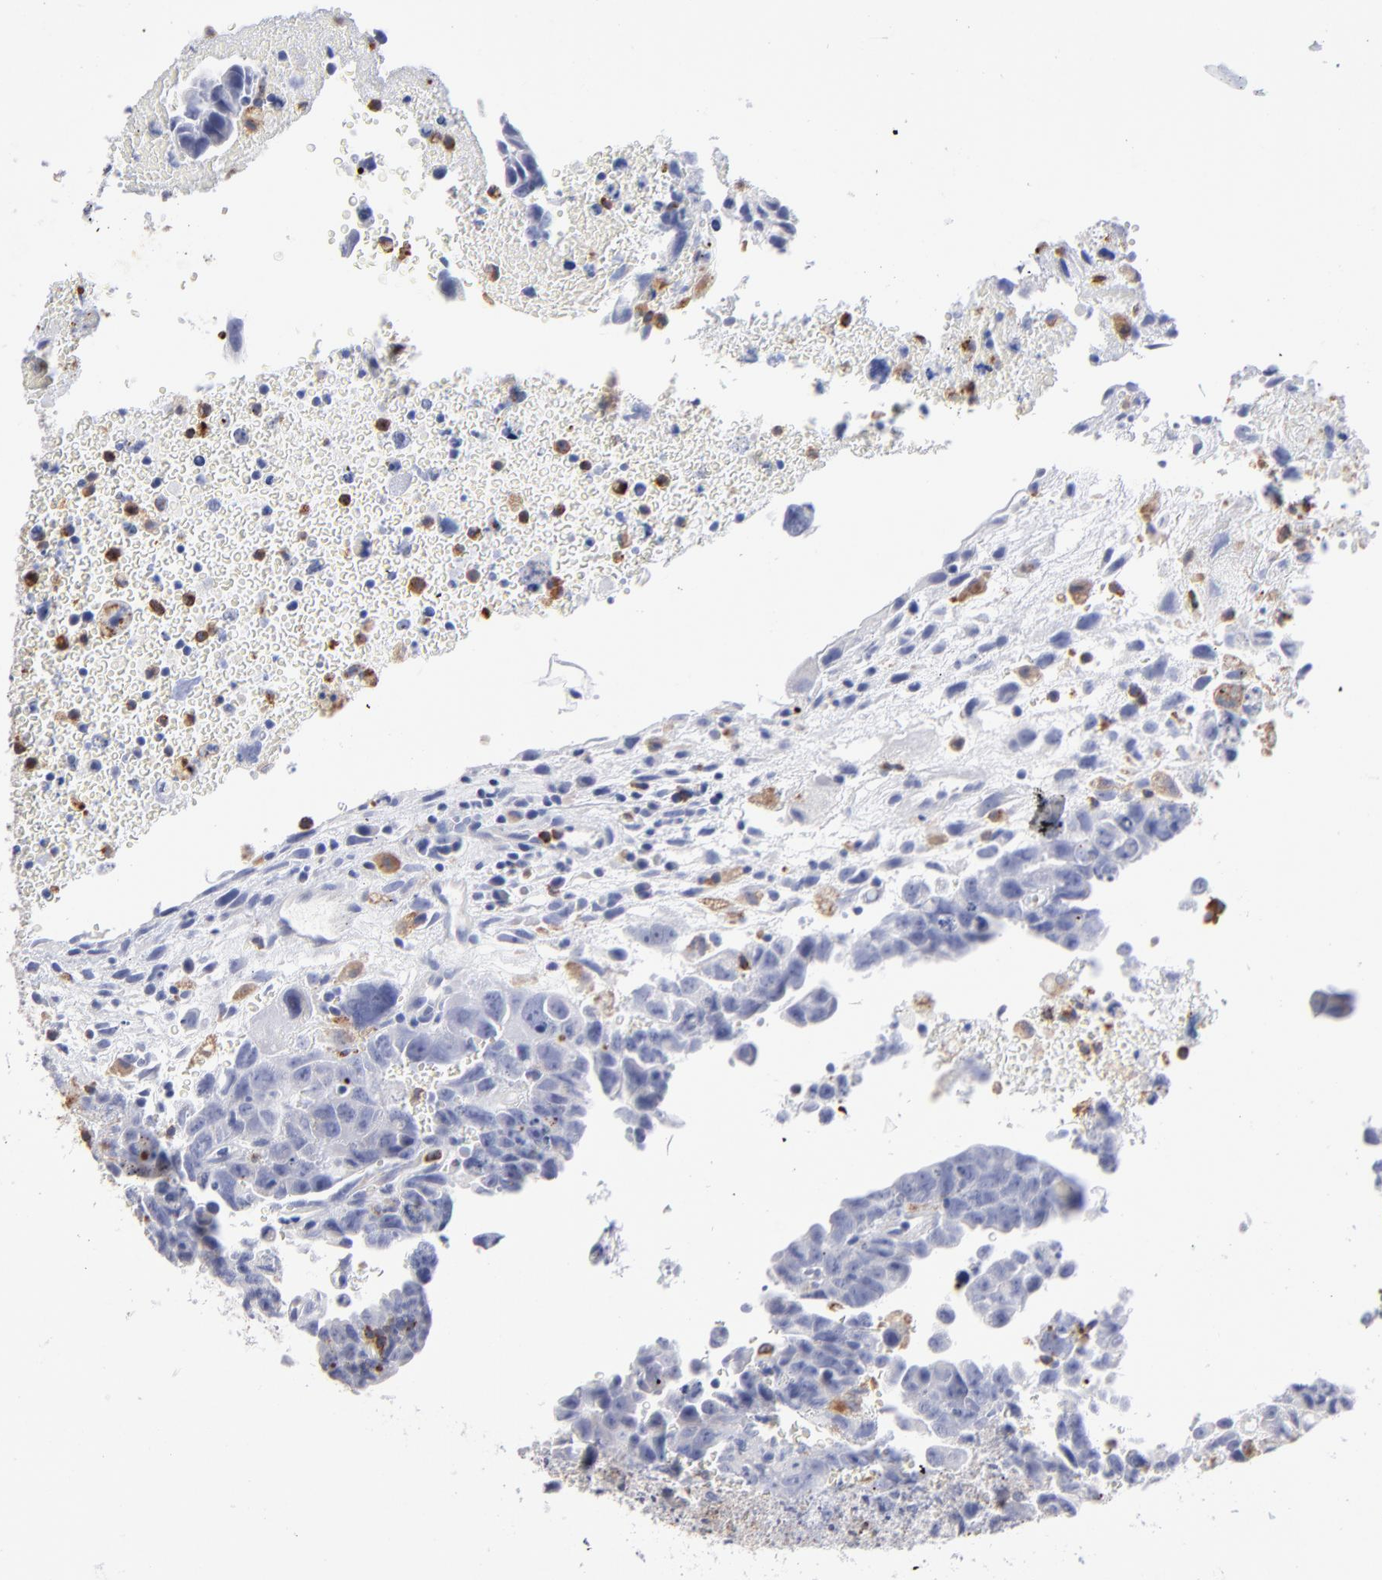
{"staining": {"intensity": "negative", "quantity": "none", "location": "none"}, "tissue": "testis cancer", "cell_type": "Tumor cells", "image_type": "cancer", "snomed": [{"axis": "morphology", "description": "Carcinoma, Embryonal, NOS"}, {"axis": "topography", "description": "Testis"}], "caption": "Immunohistochemical staining of human testis embryonal carcinoma reveals no significant expression in tumor cells. Nuclei are stained in blue.", "gene": "CD180", "patient": {"sex": "male", "age": 28}}